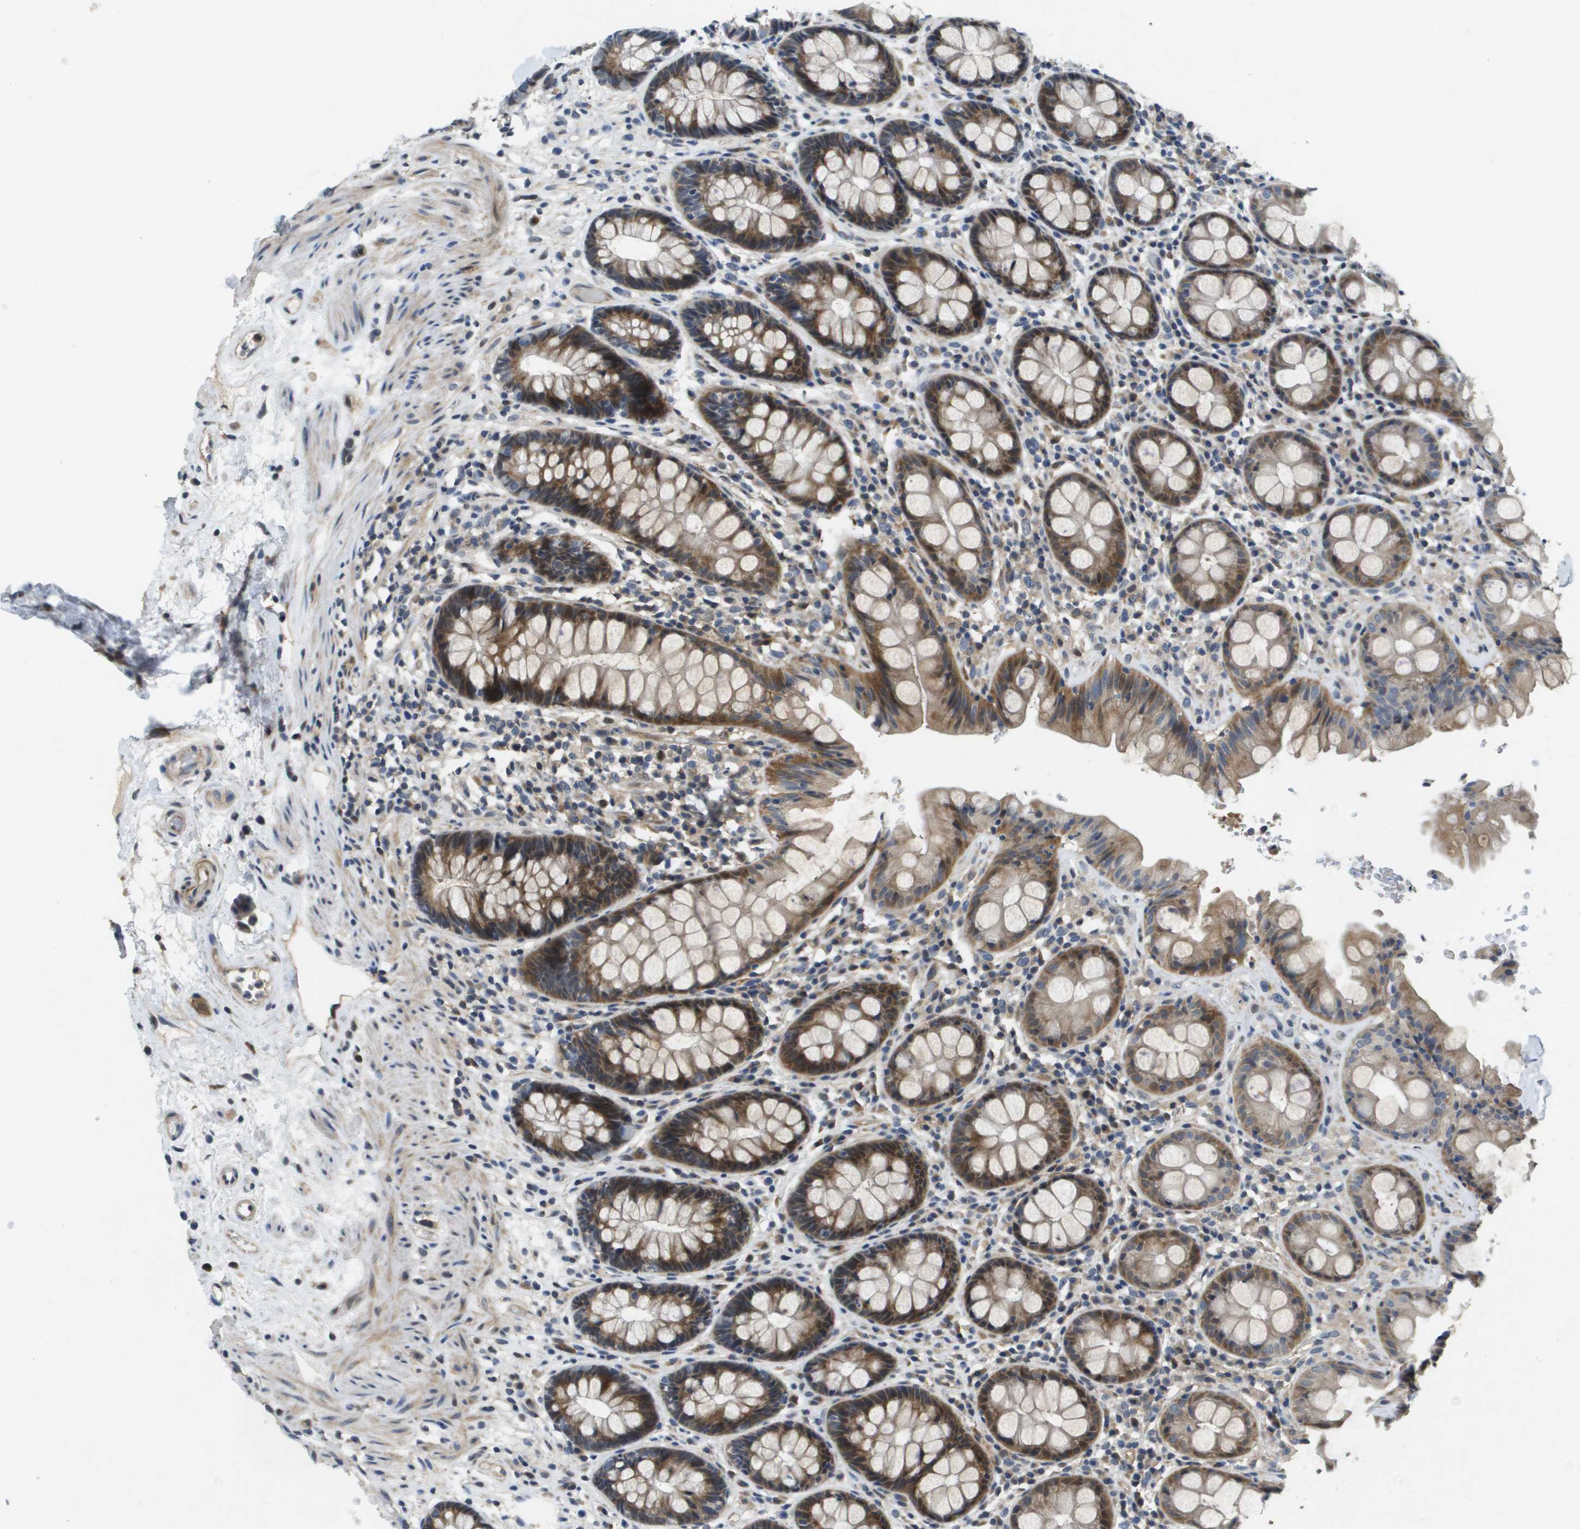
{"staining": {"intensity": "moderate", "quantity": ">75%", "location": "cytoplasmic/membranous"}, "tissue": "rectum", "cell_type": "Glandular cells", "image_type": "normal", "snomed": [{"axis": "morphology", "description": "Normal tissue, NOS"}, {"axis": "topography", "description": "Rectum"}], "caption": "This photomicrograph displays unremarkable rectum stained with immunohistochemistry (IHC) to label a protein in brown. The cytoplasmic/membranous of glandular cells show moderate positivity for the protein. Nuclei are counter-stained blue.", "gene": "SCN4B", "patient": {"sex": "male", "age": 64}}